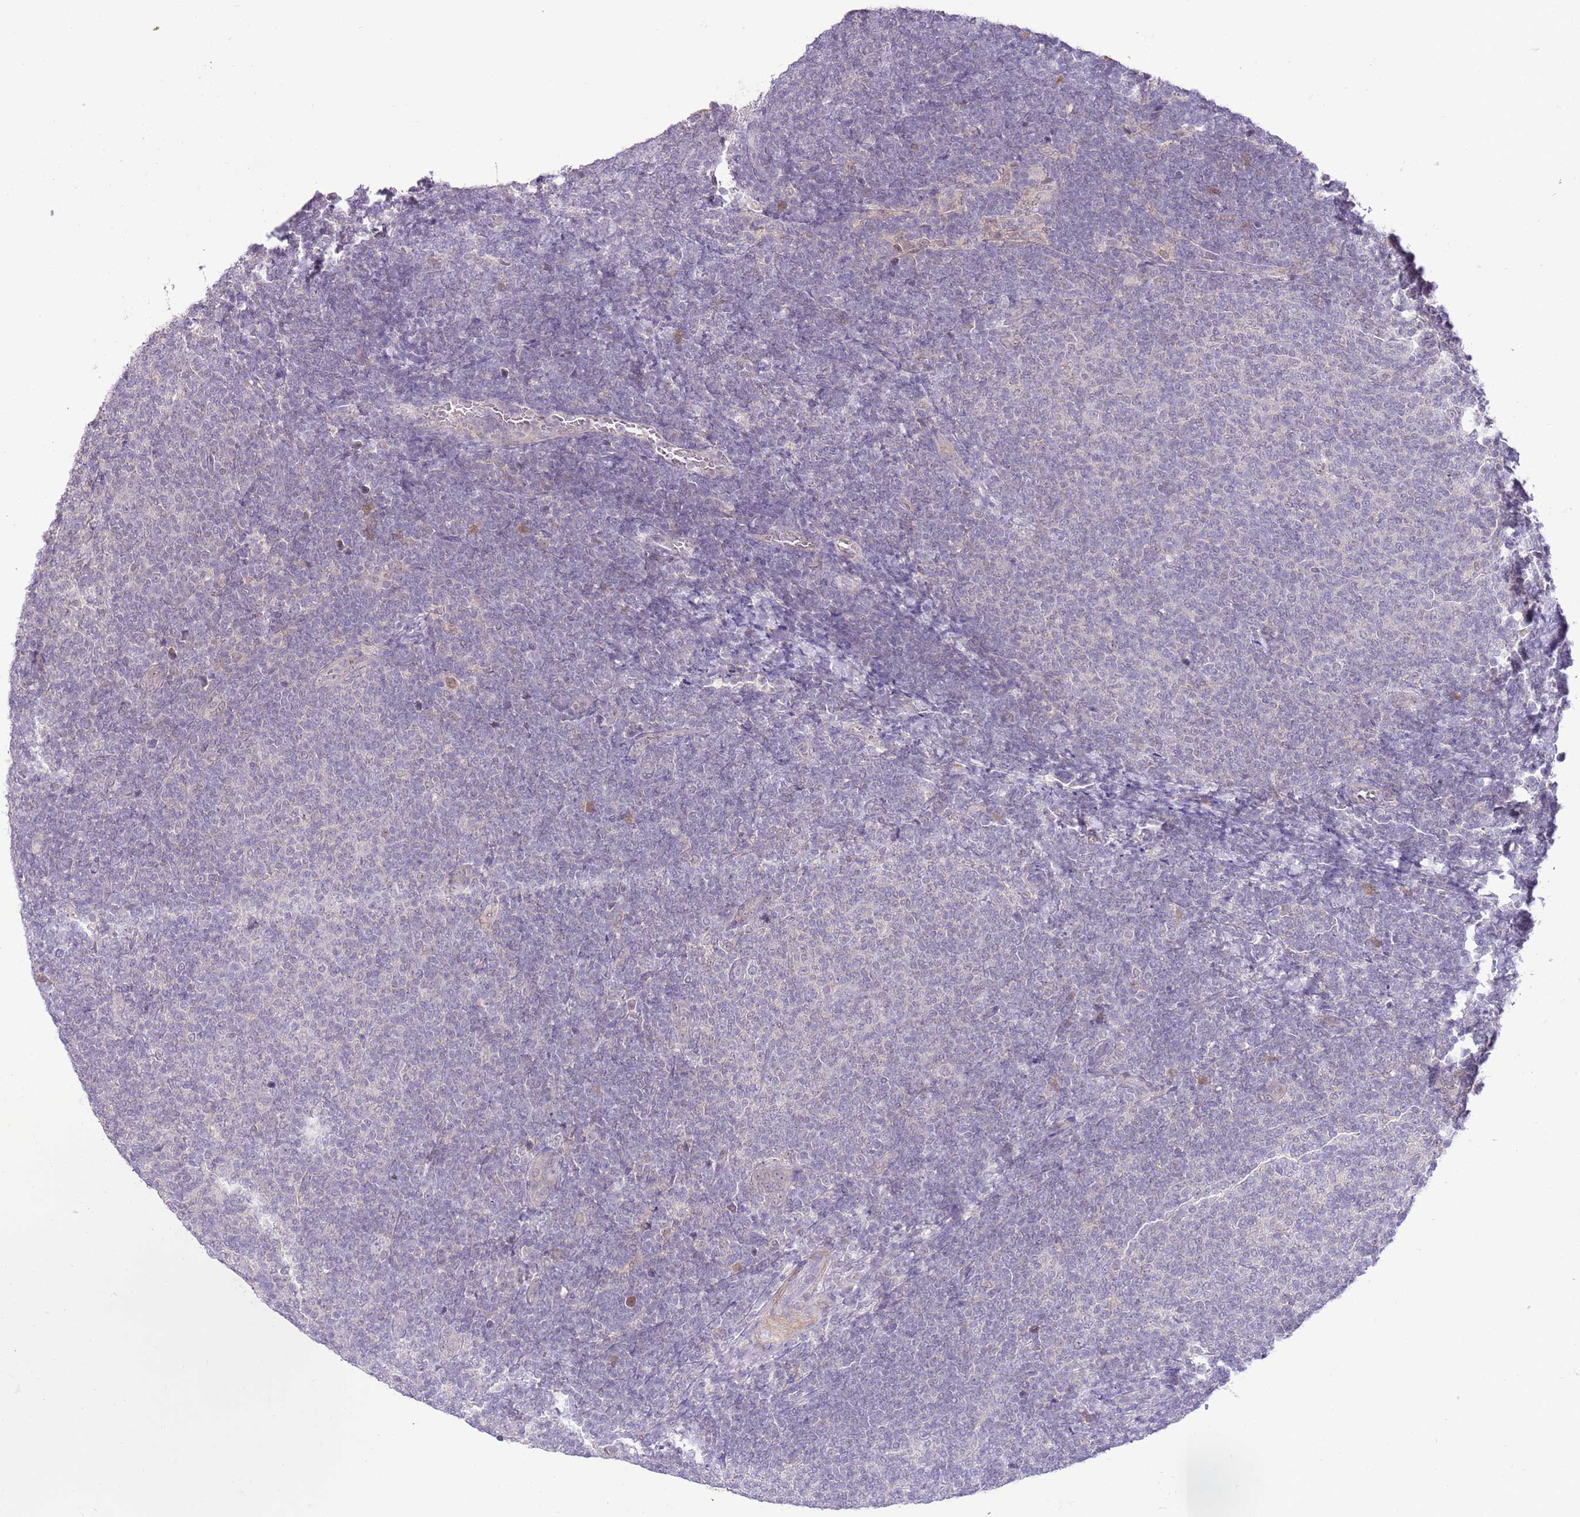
{"staining": {"intensity": "negative", "quantity": "none", "location": "none"}, "tissue": "lymphoma", "cell_type": "Tumor cells", "image_type": "cancer", "snomed": [{"axis": "morphology", "description": "Malignant lymphoma, non-Hodgkin's type, Low grade"}, {"axis": "topography", "description": "Lymph node"}], "caption": "The IHC image has no significant expression in tumor cells of lymphoma tissue.", "gene": "GALK2", "patient": {"sex": "male", "age": 66}}